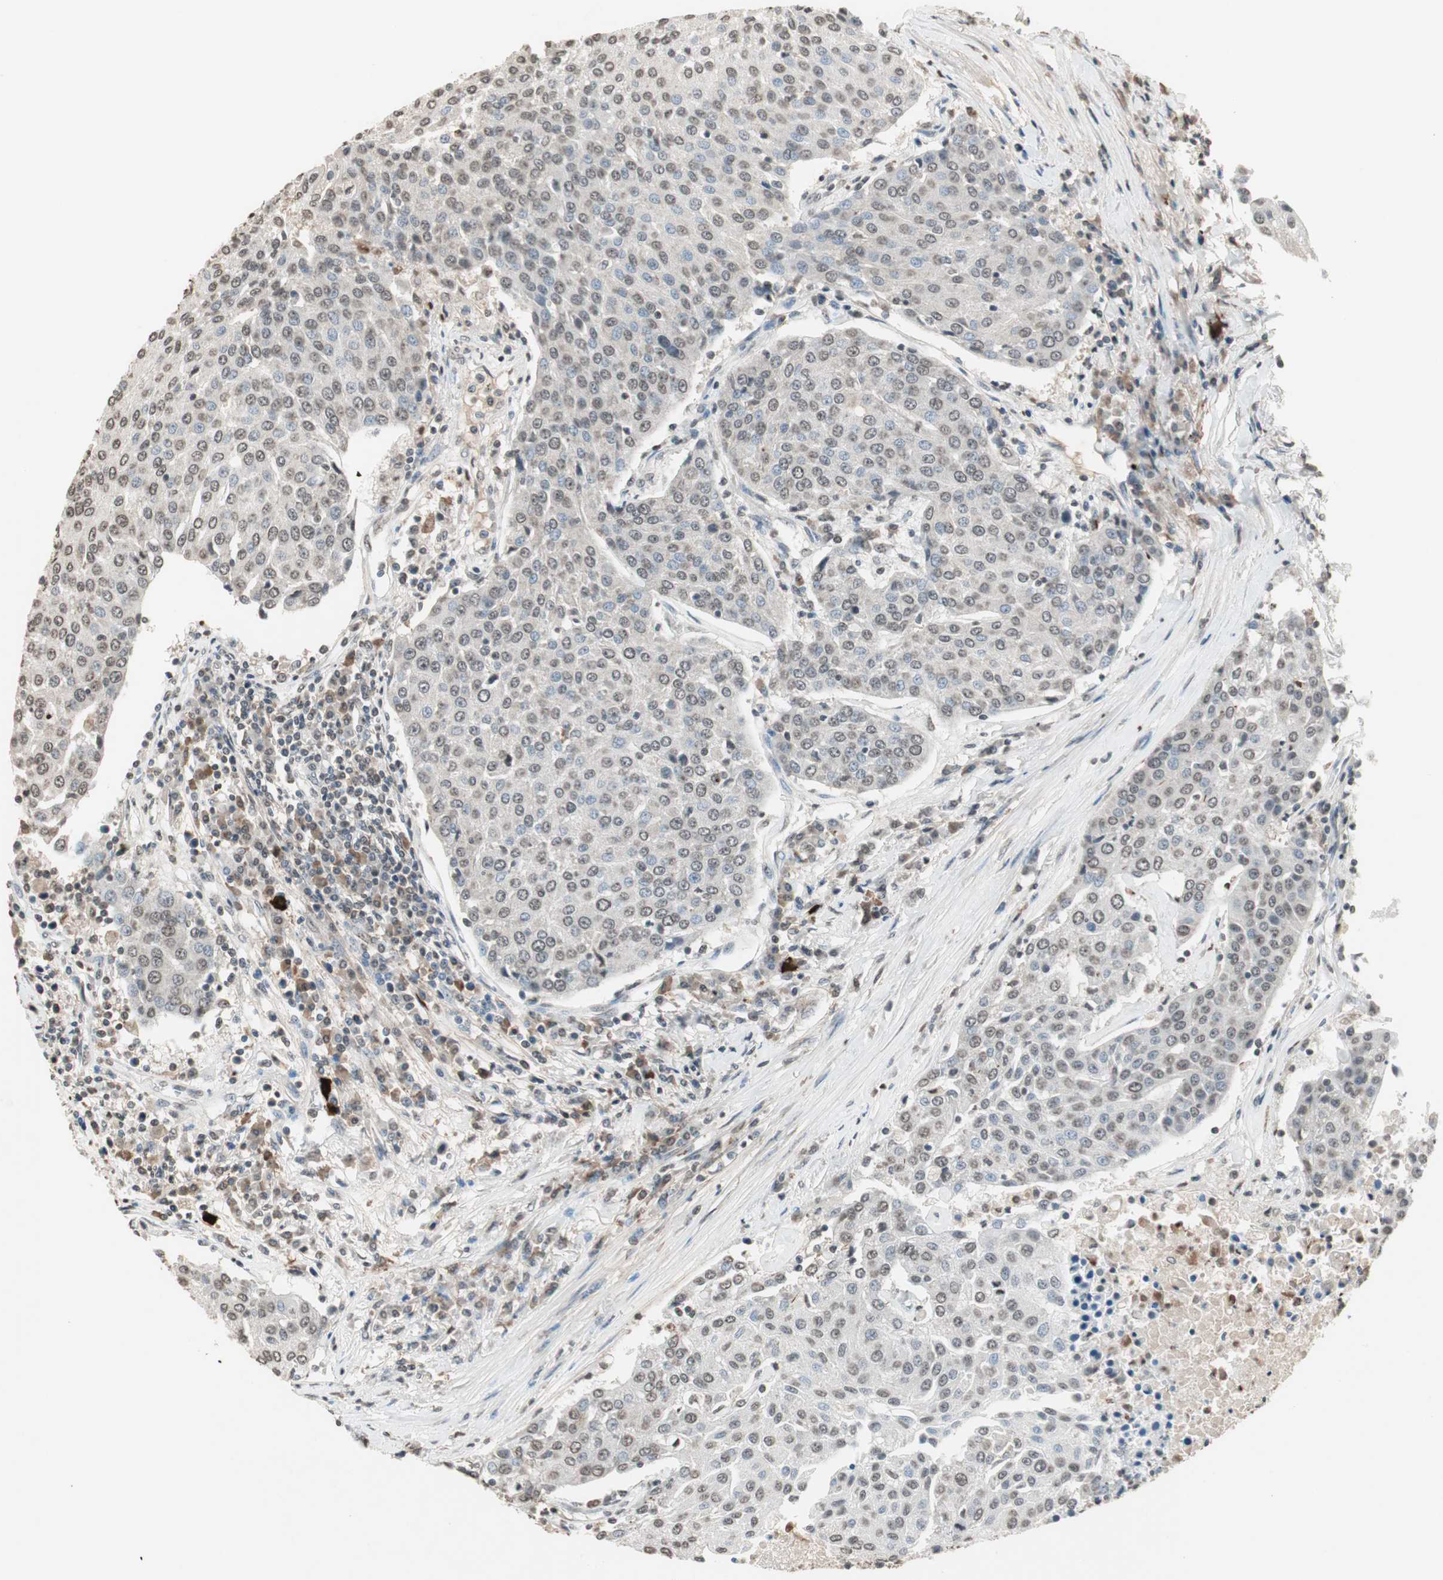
{"staining": {"intensity": "weak", "quantity": "25%-75%", "location": "nuclear"}, "tissue": "urothelial cancer", "cell_type": "Tumor cells", "image_type": "cancer", "snomed": [{"axis": "morphology", "description": "Urothelial carcinoma, High grade"}, {"axis": "topography", "description": "Urinary bladder"}], "caption": "IHC of urothelial cancer shows low levels of weak nuclear expression in approximately 25%-75% of tumor cells.", "gene": "PRELID1", "patient": {"sex": "female", "age": 85}}